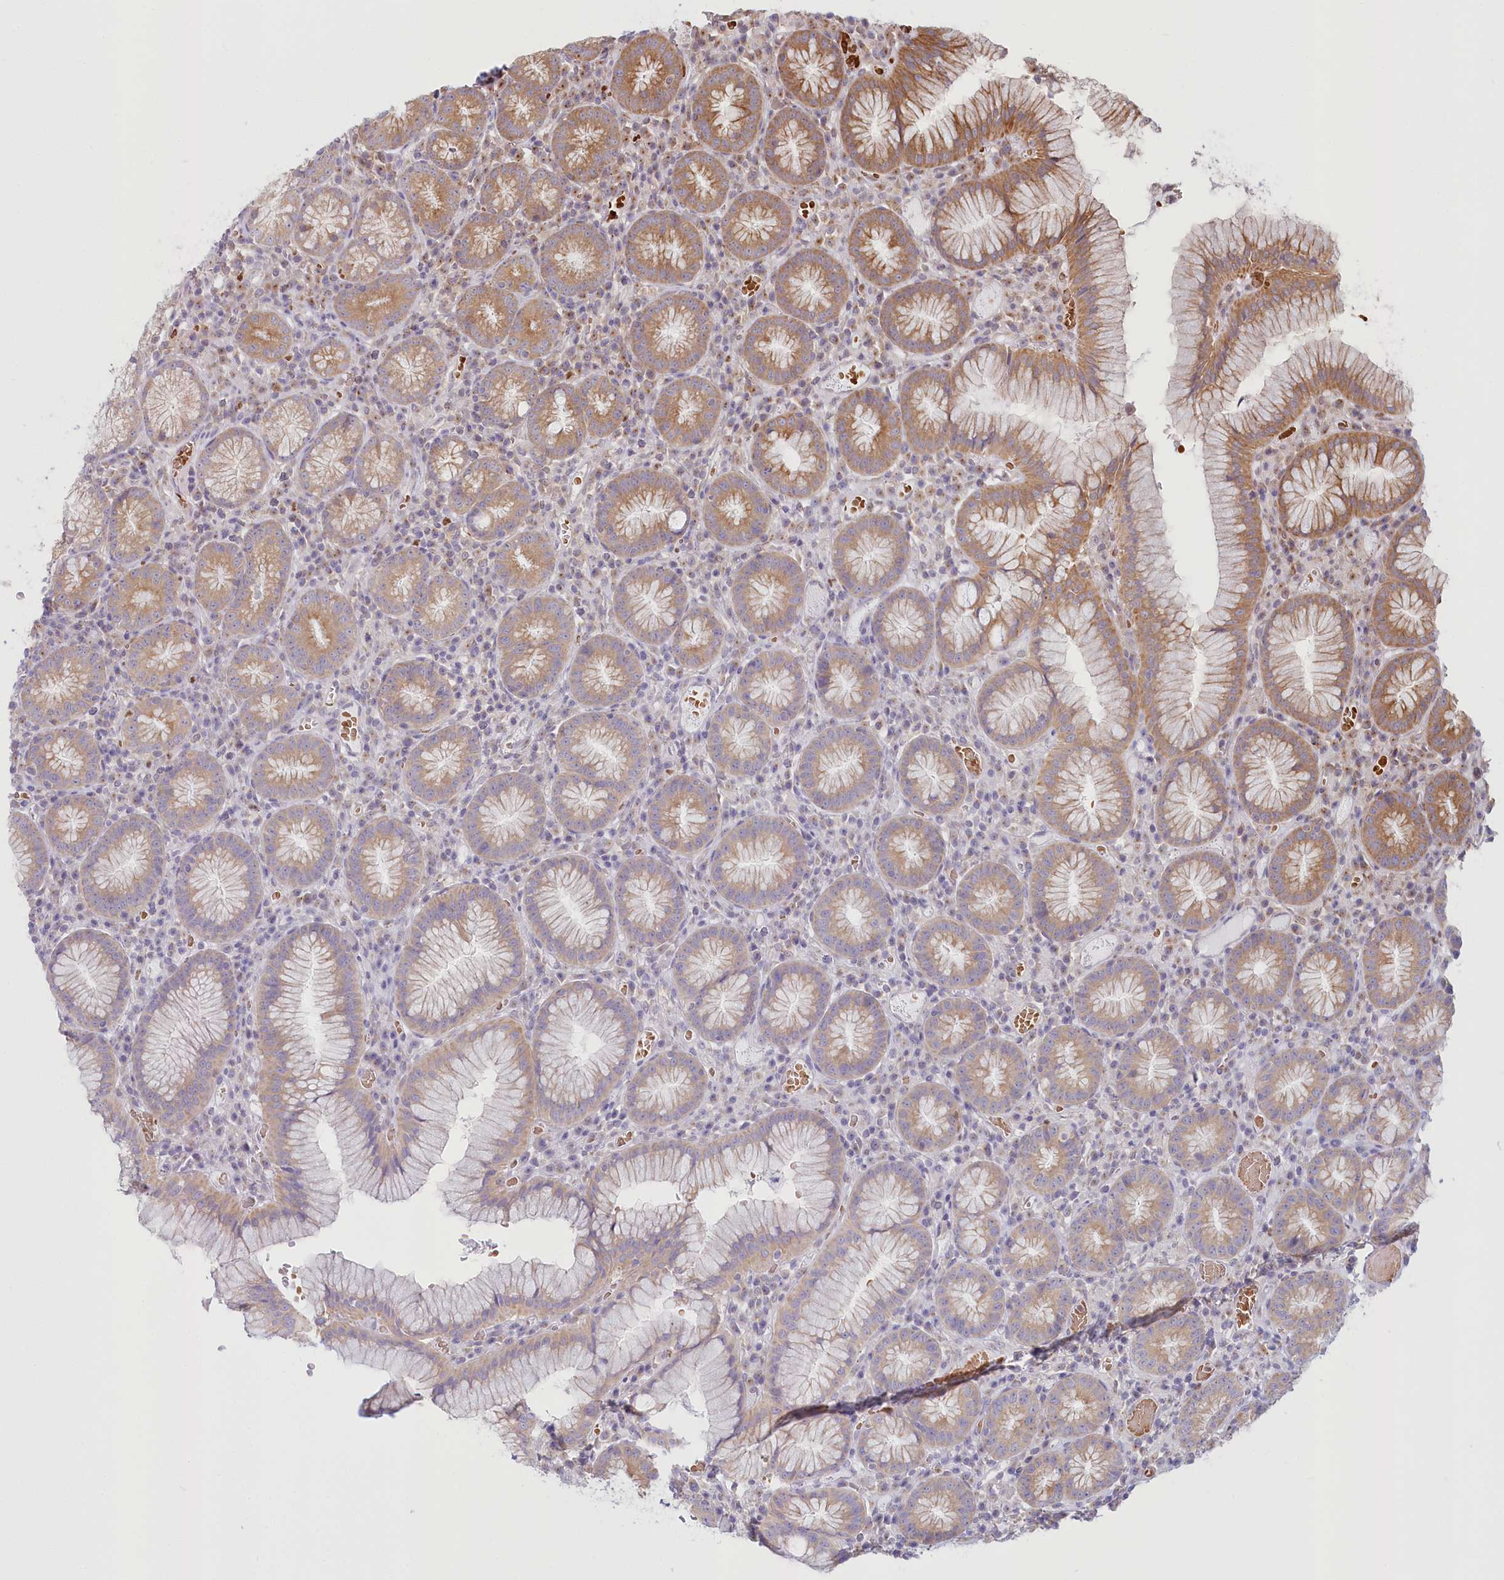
{"staining": {"intensity": "moderate", "quantity": "25%-75%", "location": "cytoplasmic/membranous"}, "tissue": "stomach", "cell_type": "Glandular cells", "image_type": "normal", "snomed": [{"axis": "morphology", "description": "Normal tissue, NOS"}, {"axis": "topography", "description": "Stomach"}], "caption": "Immunohistochemistry (IHC) staining of benign stomach, which reveals medium levels of moderate cytoplasmic/membranous staining in approximately 25%-75% of glandular cells indicating moderate cytoplasmic/membranous protein expression. The staining was performed using DAB (3,3'-diaminobenzidine) (brown) for protein detection and nuclei were counterstained in hematoxylin (blue).", "gene": "COMMD3", "patient": {"sex": "male", "age": 55}}